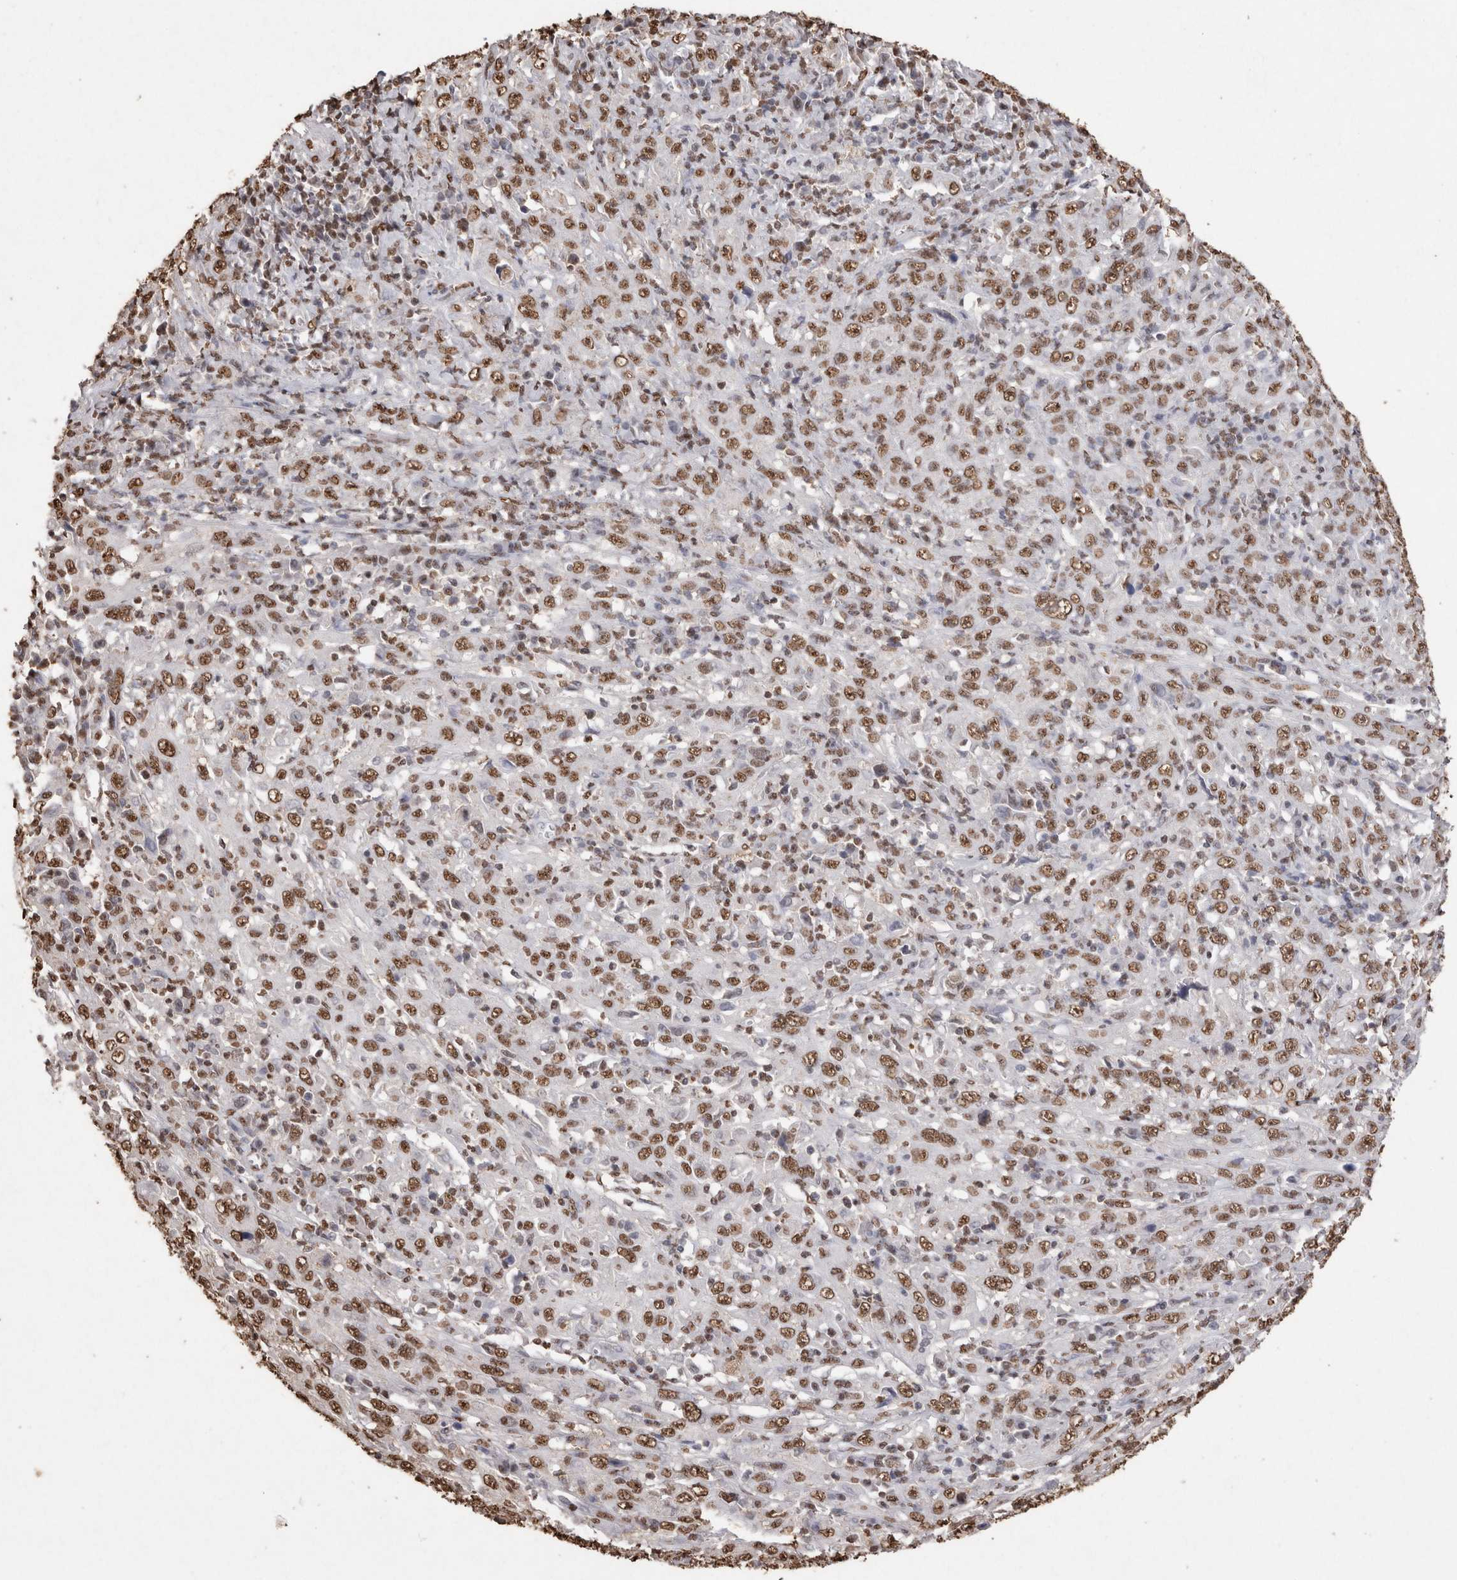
{"staining": {"intensity": "moderate", "quantity": ">75%", "location": "nuclear"}, "tissue": "cervical cancer", "cell_type": "Tumor cells", "image_type": "cancer", "snomed": [{"axis": "morphology", "description": "Squamous cell carcinoma, NOS"}, {"axis": "topography", "description": "Cervix"}], "caption": "IHC photomicrograph of neoplastic tissue: cervical cancer stained using immunohistochemistry demonstrates medium levels of moderate protein expression localized specifically in the nuclear of tumor cells, appearing as a nuclear brown color.", "gene": "NTHL1", "patient": {"sex": "female", "age": 46}}